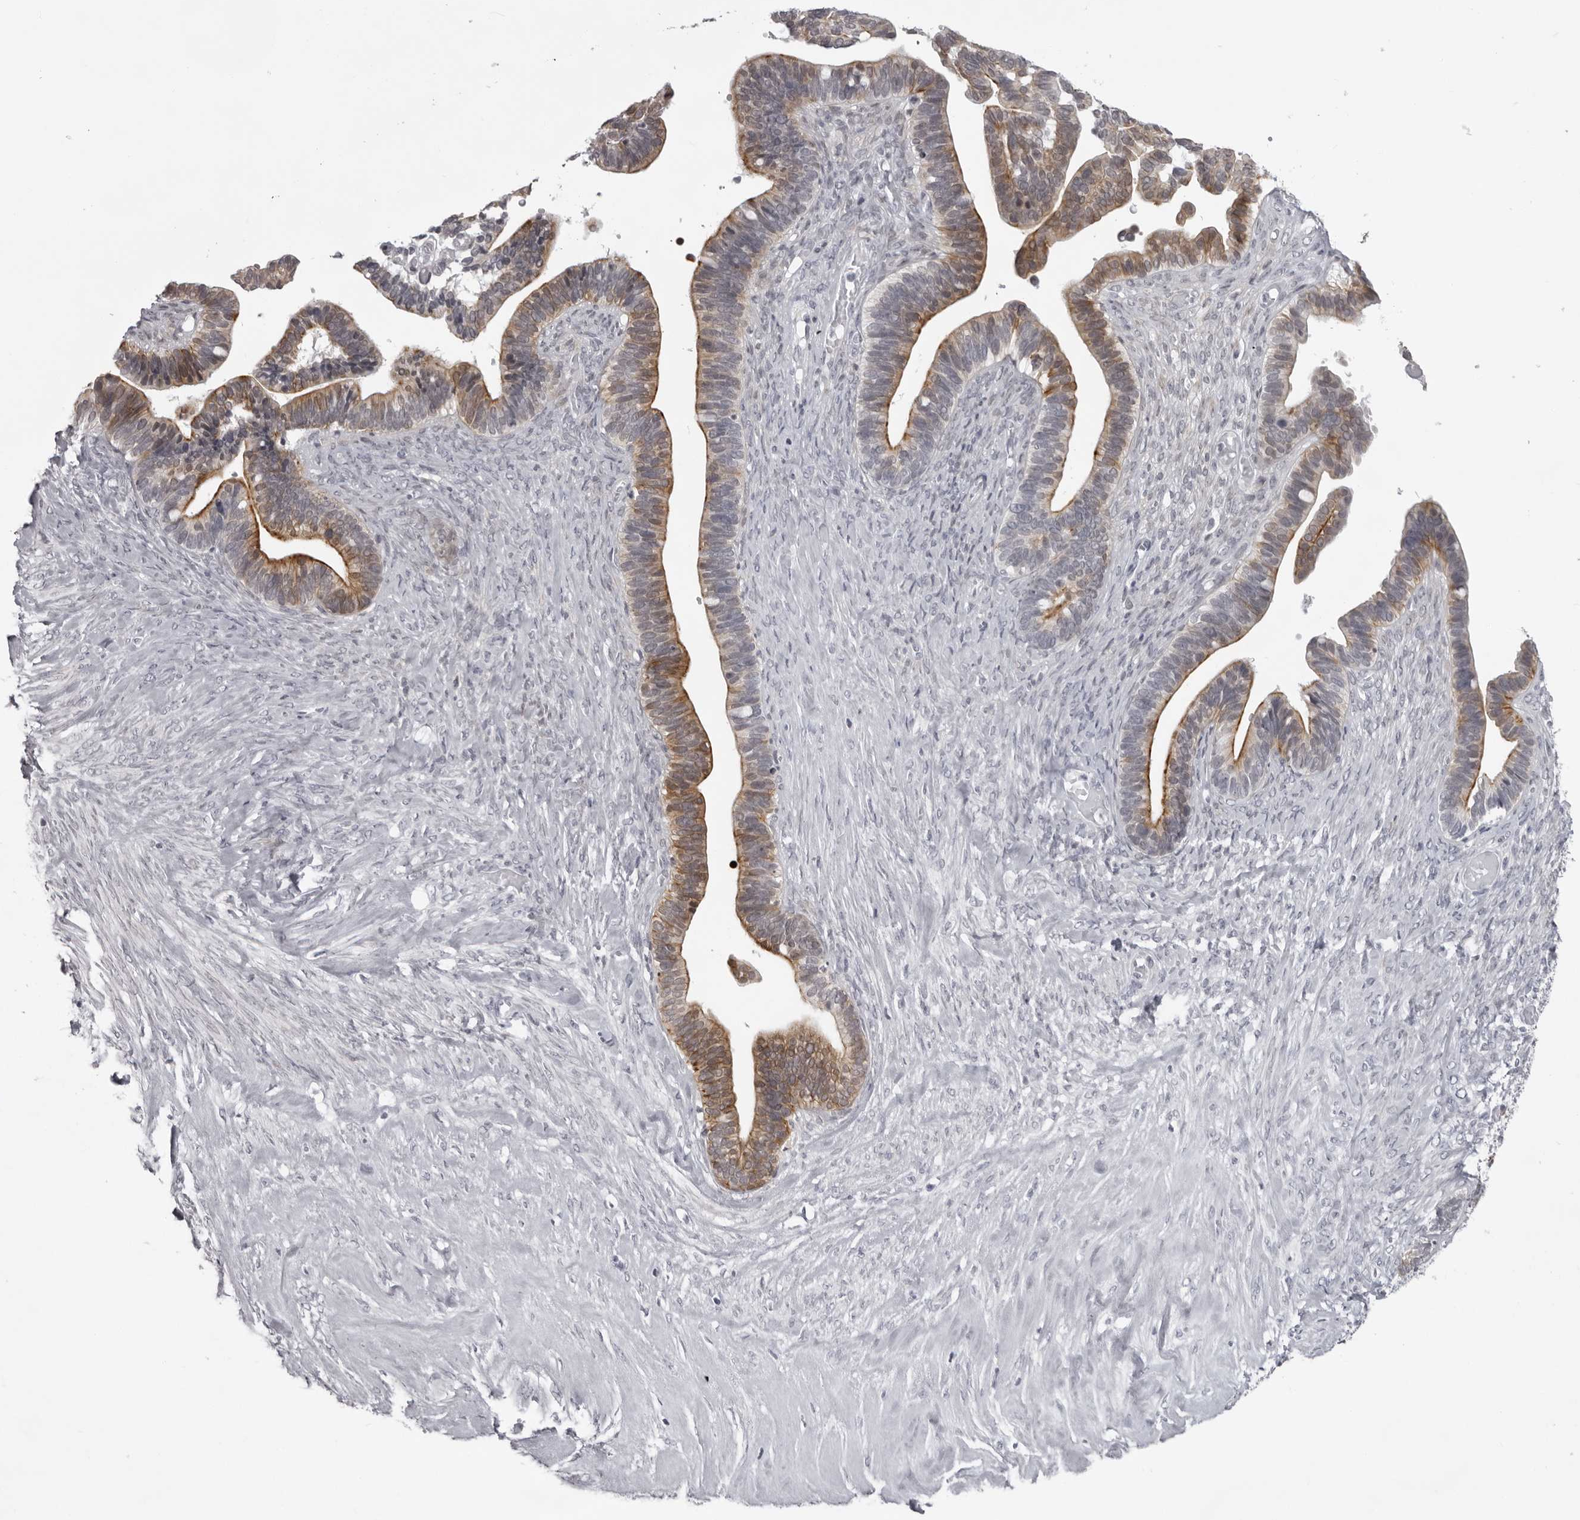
{"staining": {"intensity": "moderate", "quantity": ">75%", "location": "cytoplasmic/membranous"}, "tissue": "ovarian cancer", "cell_type": "Tumor cells", "image_type": "cancer", "snomed": [{"axis": "morphology", "description": "Cystadenocarcinoma, serous, NOS"}, {"axis": "topography", "description": "Ovary"}], "caption": "High-power microscopy captured an immunohistochemistry photomicrograph of ovarian serous cystadenocarcinoma, revealing moderate cytoplasmic/membranous expression in about >75% of tumor cells.", "gene": "NUDT18", "patient": {"sex": "female", "age": 56}}